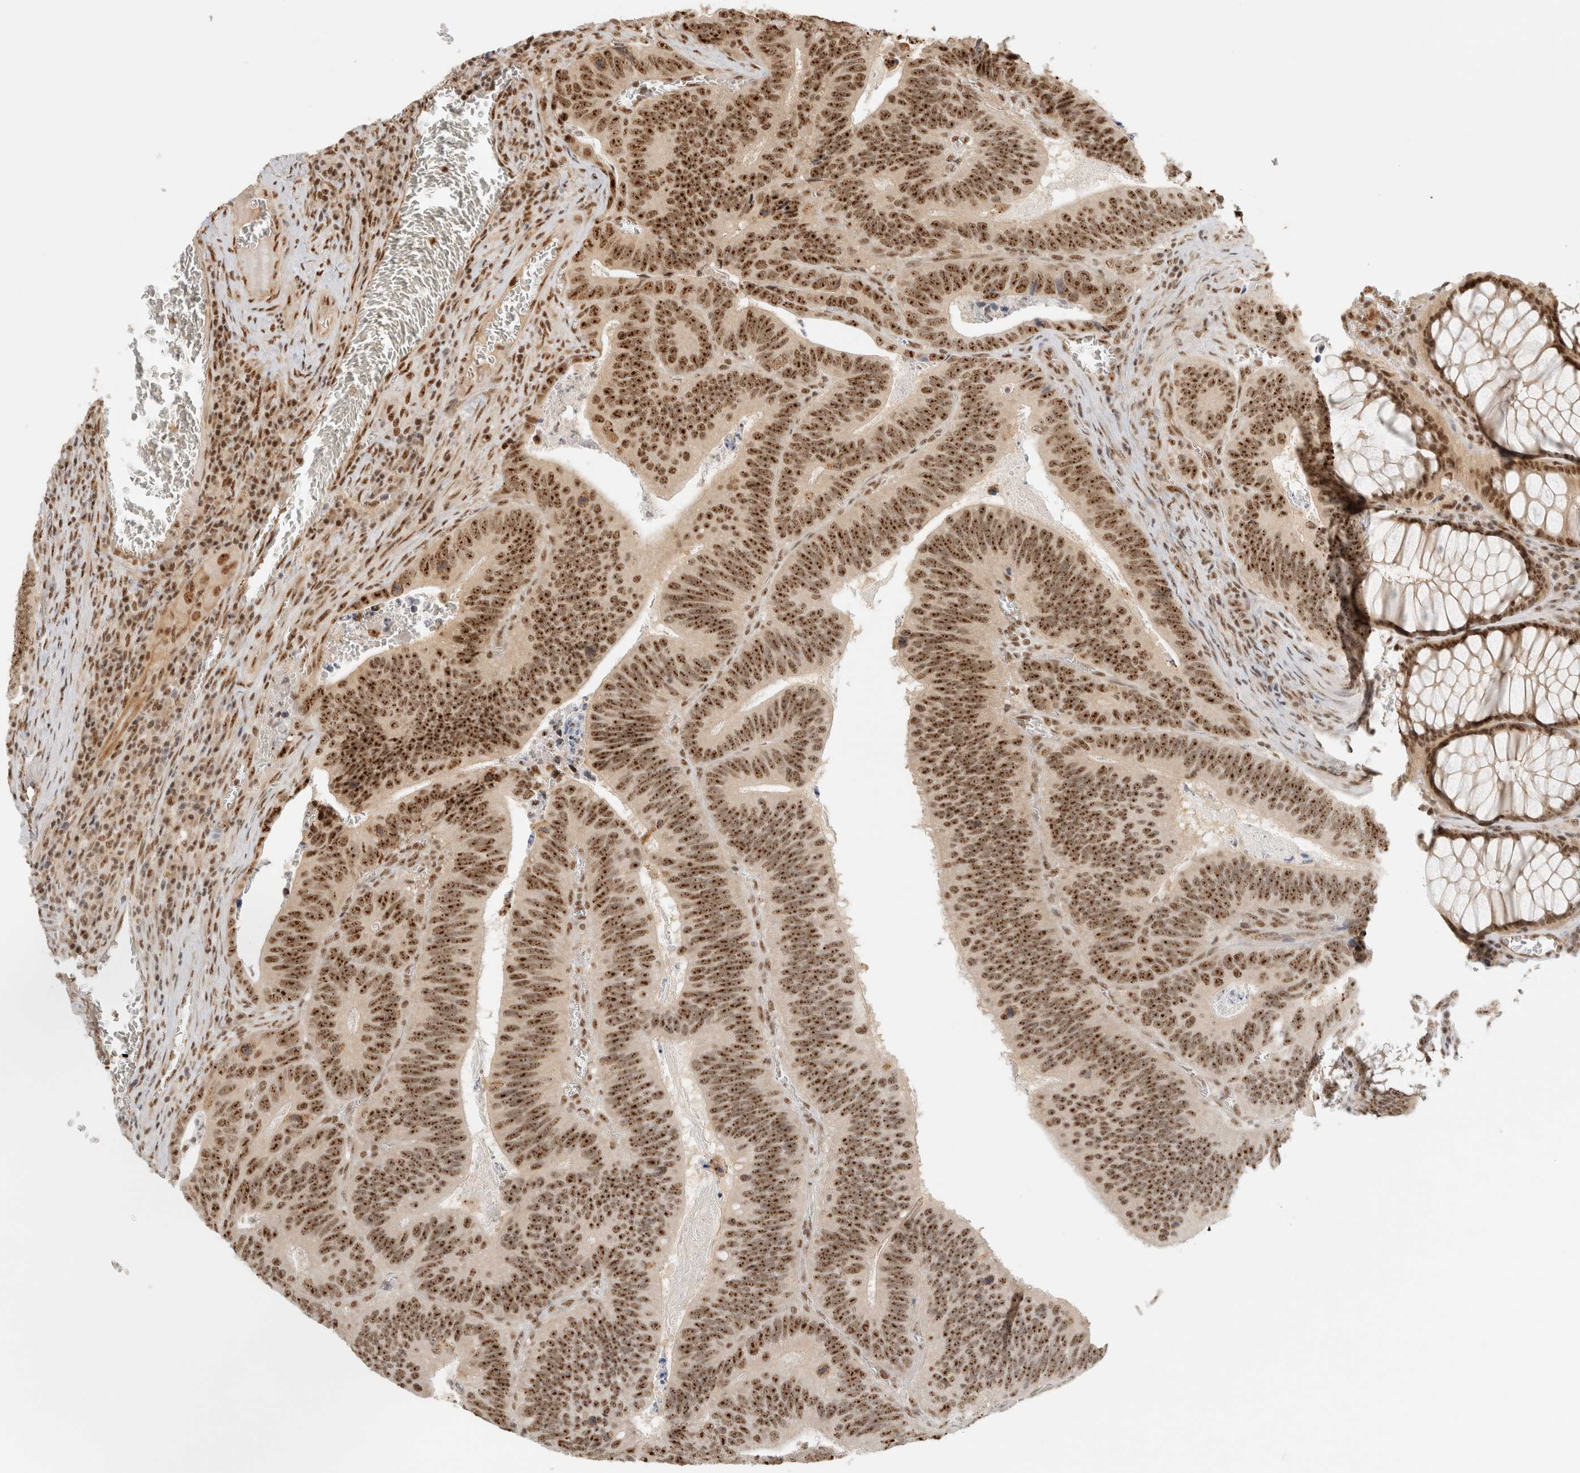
{"staining": {"intensity": "strong", "quantity": ">75%", "location": "nuclear"}, "tissue": "colorectal cancer", "cell_type": "Tumor cells", "image_type": "cancer", "snomed": [{"axis": "morphology", "description": "Inflammation, NOS"}, {"axis": "morphology", "description": "Adenocarcinoma, NOS"}, {"axis": "topography", "description": "Colon"}], "caption": "High-power microscopy captured an immunohistochemistry (IHC) photomicrograph of colorectal cancer, revealing strong nuclear positivity in about >75% of tumor cells.", "gene": "EBNA1BP2", "patient": {"sex": "male", "age": 72}}